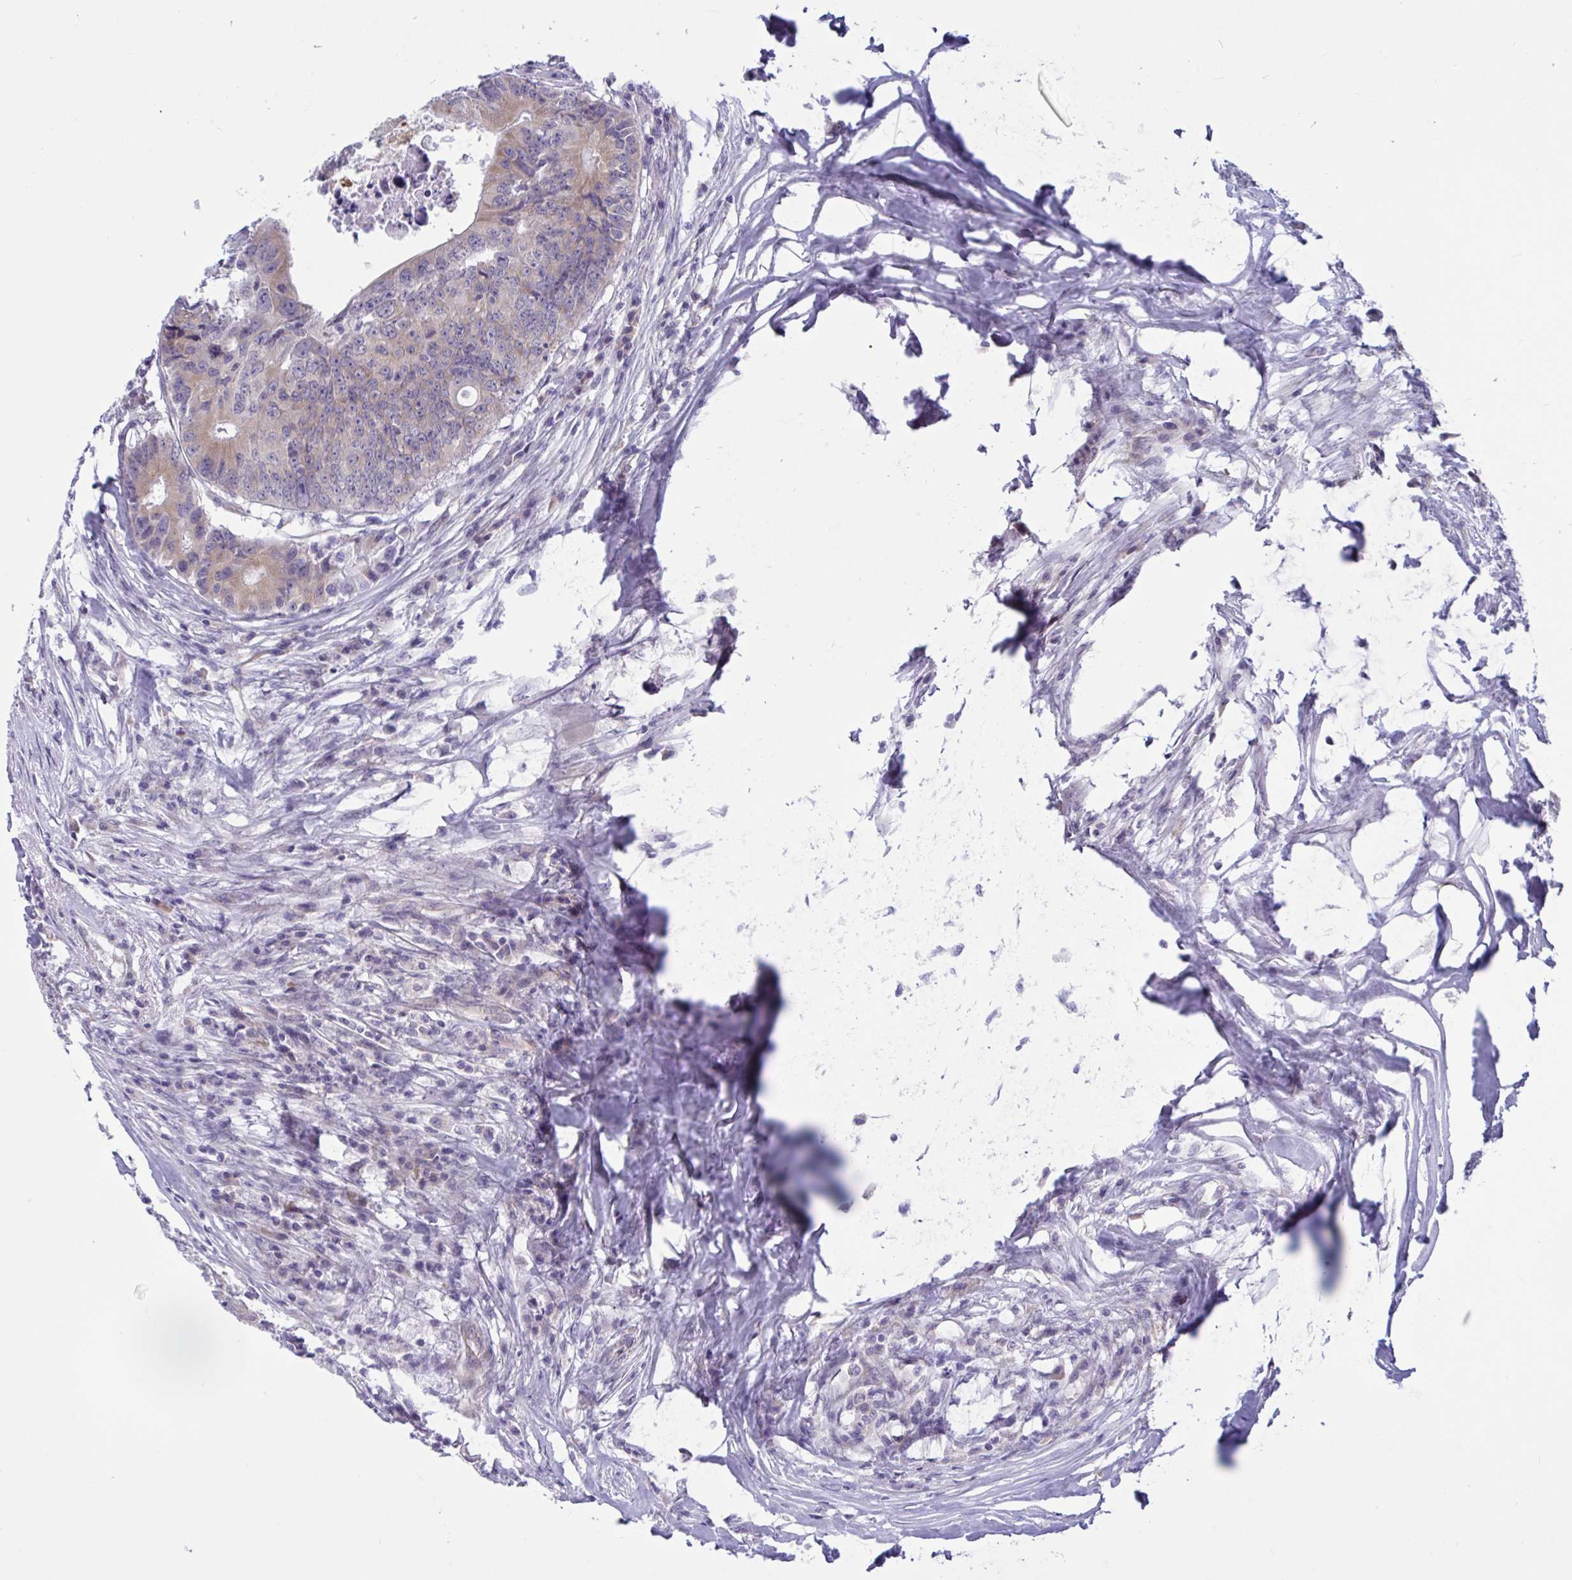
{"staining": {"intensity": "weak", "quantity": "25%-75%", "location": "cytoplasmic/membranous"}, "tissue": "colorectal cancer", "cell_type": "Tumor cells", "image_type": "cancer", "snomed": [{"axis": "morphology", "description": "Adenocarcinoma, NOS"}, {"axis": "topography", "description": "Colon"}], "caption": "Weak cytoplasmic/membranous expression for a protein is seen in approximately 25%-75% of tumor cells of adenocarcinoma (colorectal) using immunohistochemistry (IHC).", "gene": "CAMLG", "patient": {"sex": "male", "age": 71}}